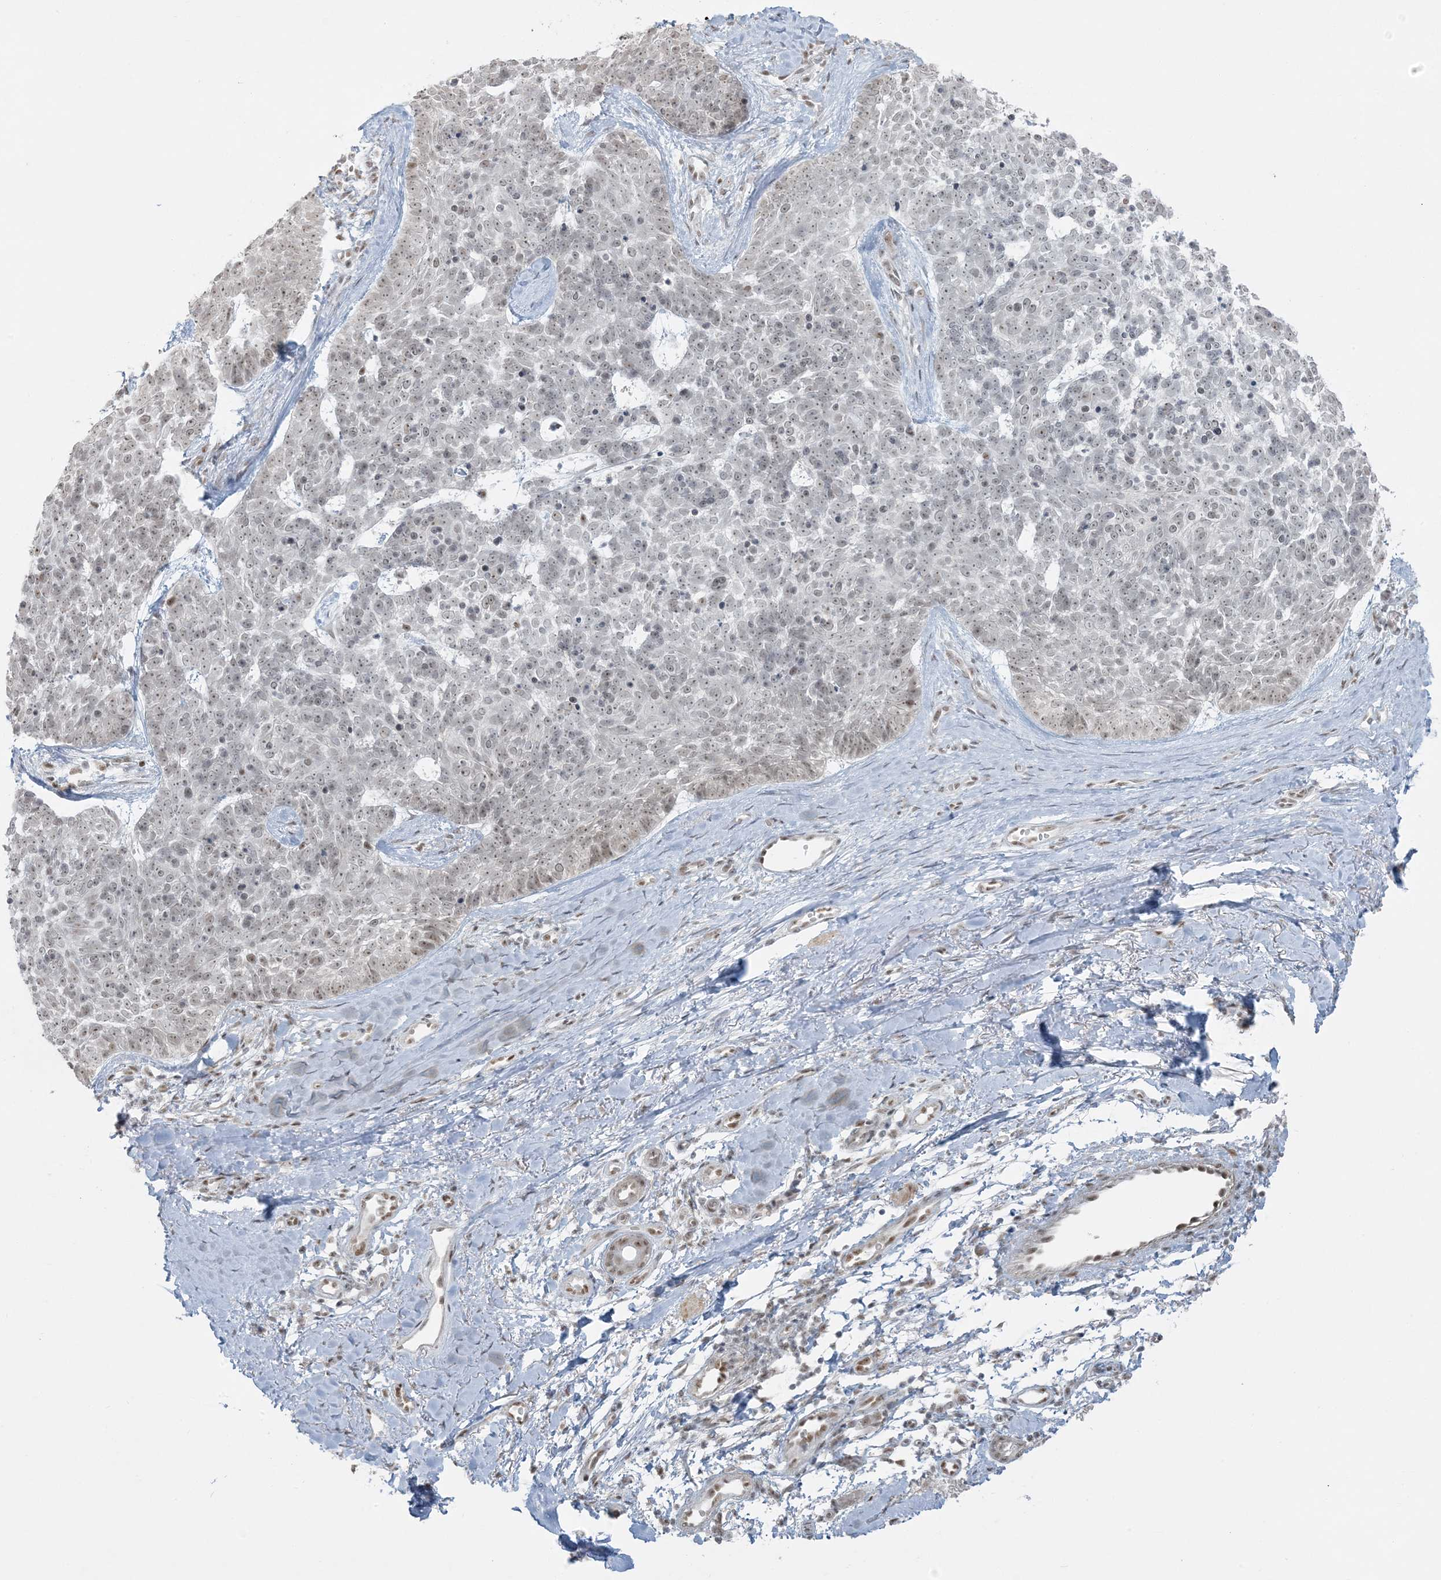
{"staining": {"intensity": "weak", "quantity": "25%-75%", "location": "nuclear"}, "tissue": "skin cancer", "cell_type": "Tumor cells", "image_type": "cancer", "snomed": [{"axis": "morphology", "description": "Basal cell carcinoma"}, {"axis": "topography", "description": "Skin"}], "caption": "This is a micrograph of IHC staining of skin cancer (basal cell carcinoma), which shows weak staining in the nuclear of tumor cells.", "gene": "ZNF787", "patient": {"sex": "female", "age": 81}}